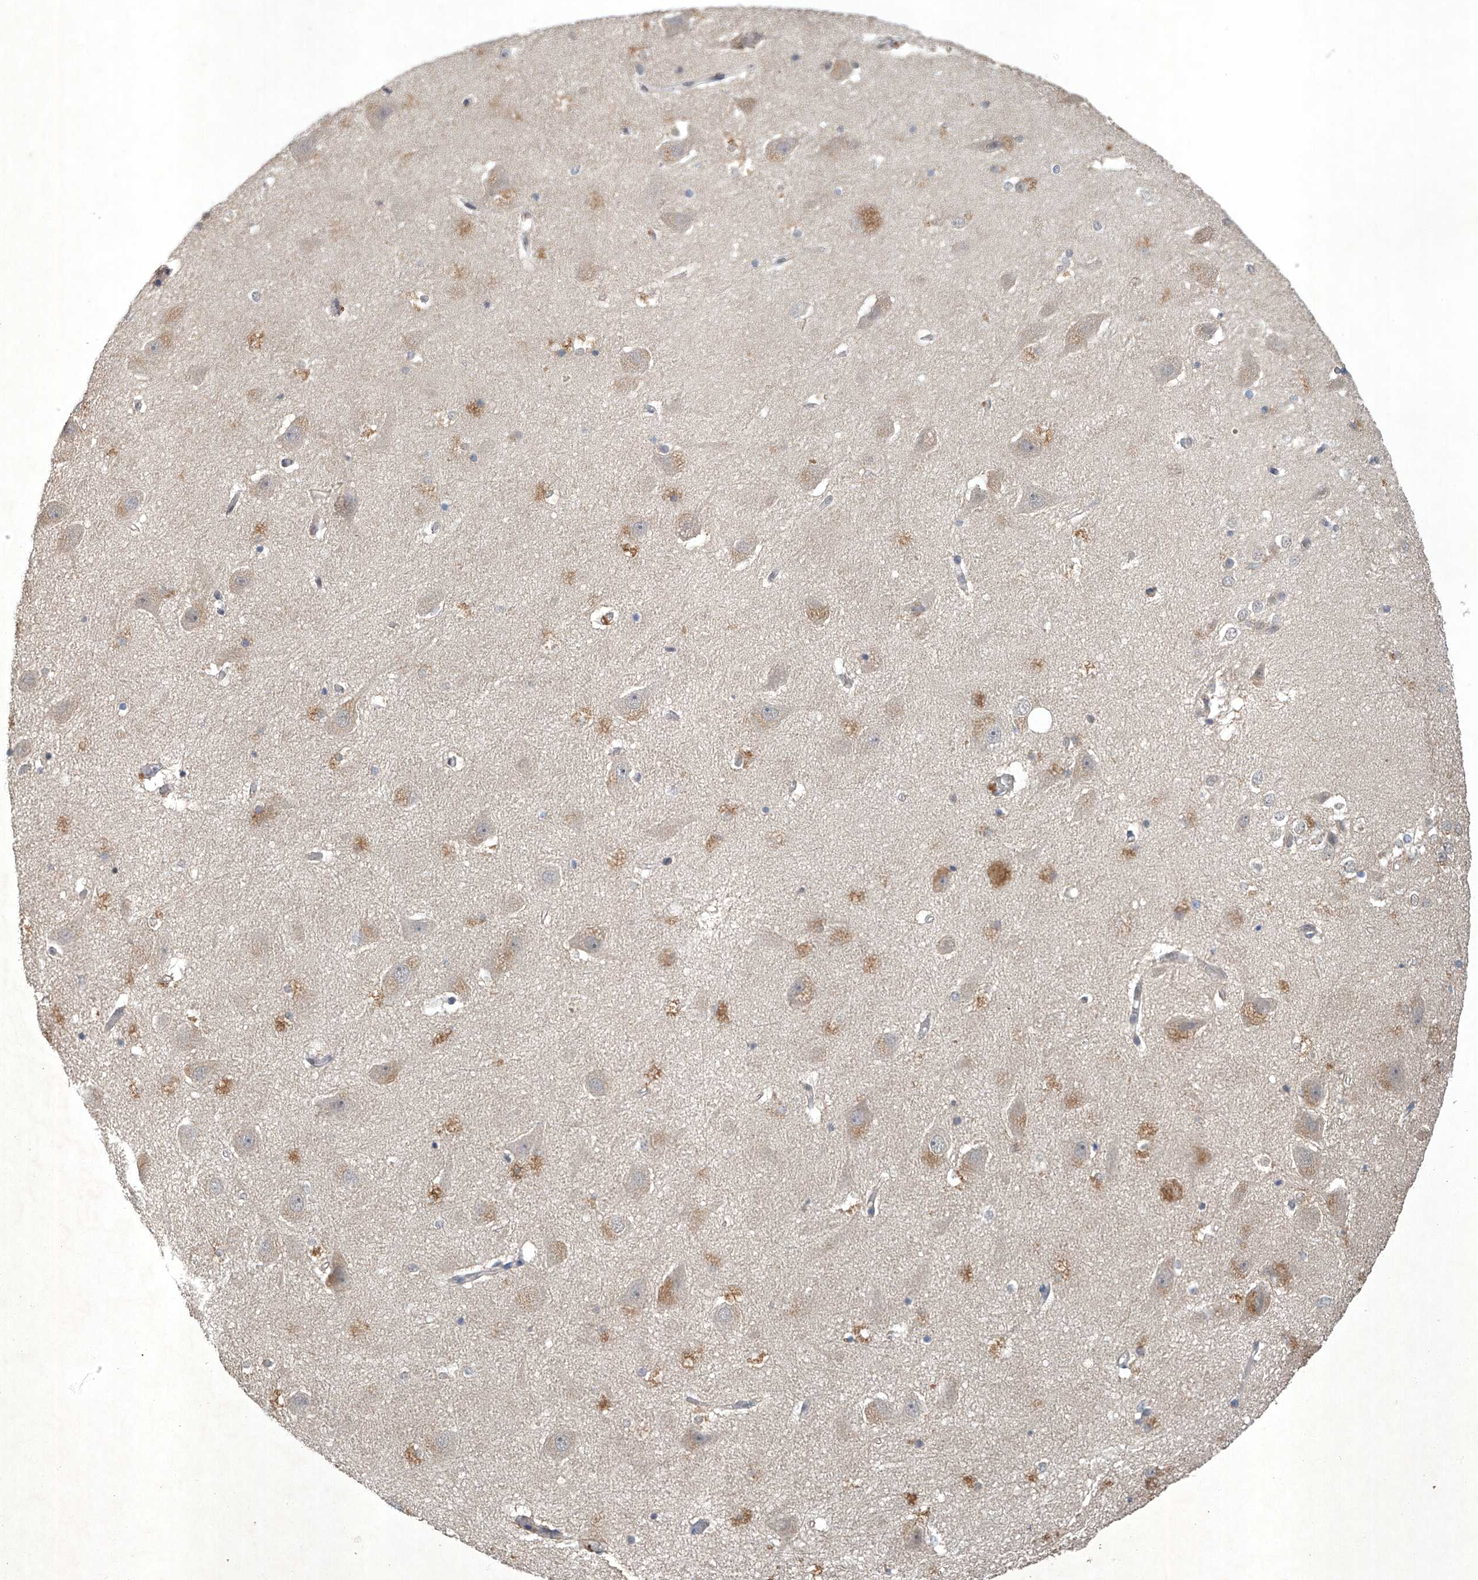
{"staining": {"intensity": "negative", "quantity": "none", "location": "none"}, "tissue": "hippocampus", "cell_type": "Glial cells", "image_type": "normal", "snomed": [{"axis": "morphology", "description": "Normal tissue, NOS"}, {"axis": "topography", "description": "Hippocampus"}], "caption": "High magnification brightfield microscopy of normal hippocampus stained with DAB (3,3'-diaminobenzidine) (brown) and counterstained with hematoxylin (blue): glial cells show no significant positivity. (DAB (3,3'-diaminobenzidine) IHC visualized using brightfield microscopy, high magnification).", "gene": "TAF8", "patient": {"sex": "female", "age": 52}}